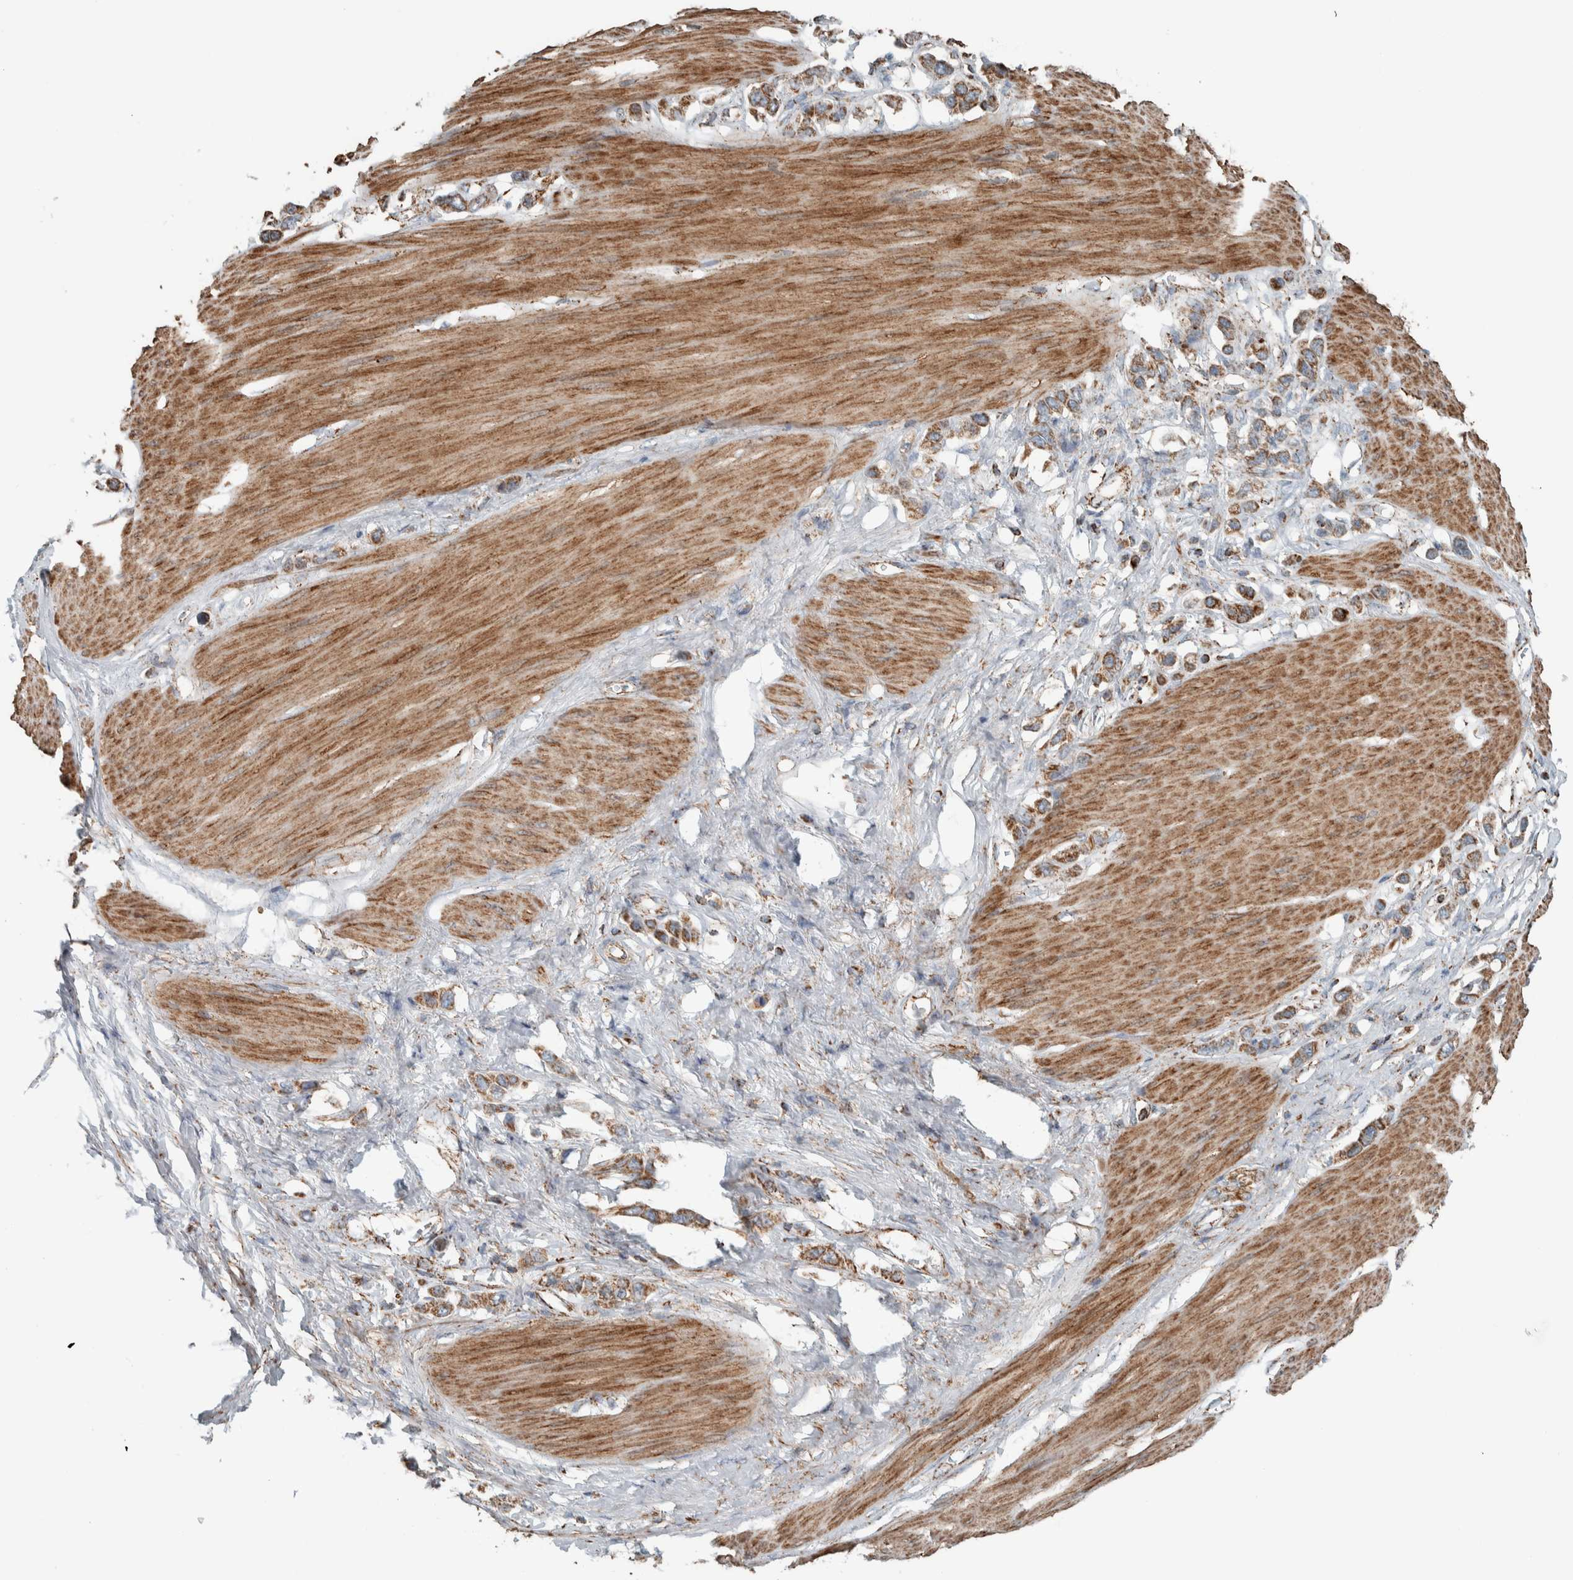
{"staining": {"intensity": "moderate", "quantity": ">75%", "location": "cytoplasmic/membranous"}, "tissue": "stomach cancer", "cell_type": "Tumor cells", "image_type": "cancer", "snomed": [{"axis": "morphology", "description": "Adenocarcinoma, NOS"}, {"axis": "topography", "description": "Stomach"}], "caption": "High-power microscopy captured an immunohistochemistry (IHC) image of stomach cancer (adenocarcinoma), revealing moderate cytoplasmic/membranous positivity in approximately >75% of tumor cells.", "gene": "CNTROB", "patient": {"sex": "female", "age": 65}}